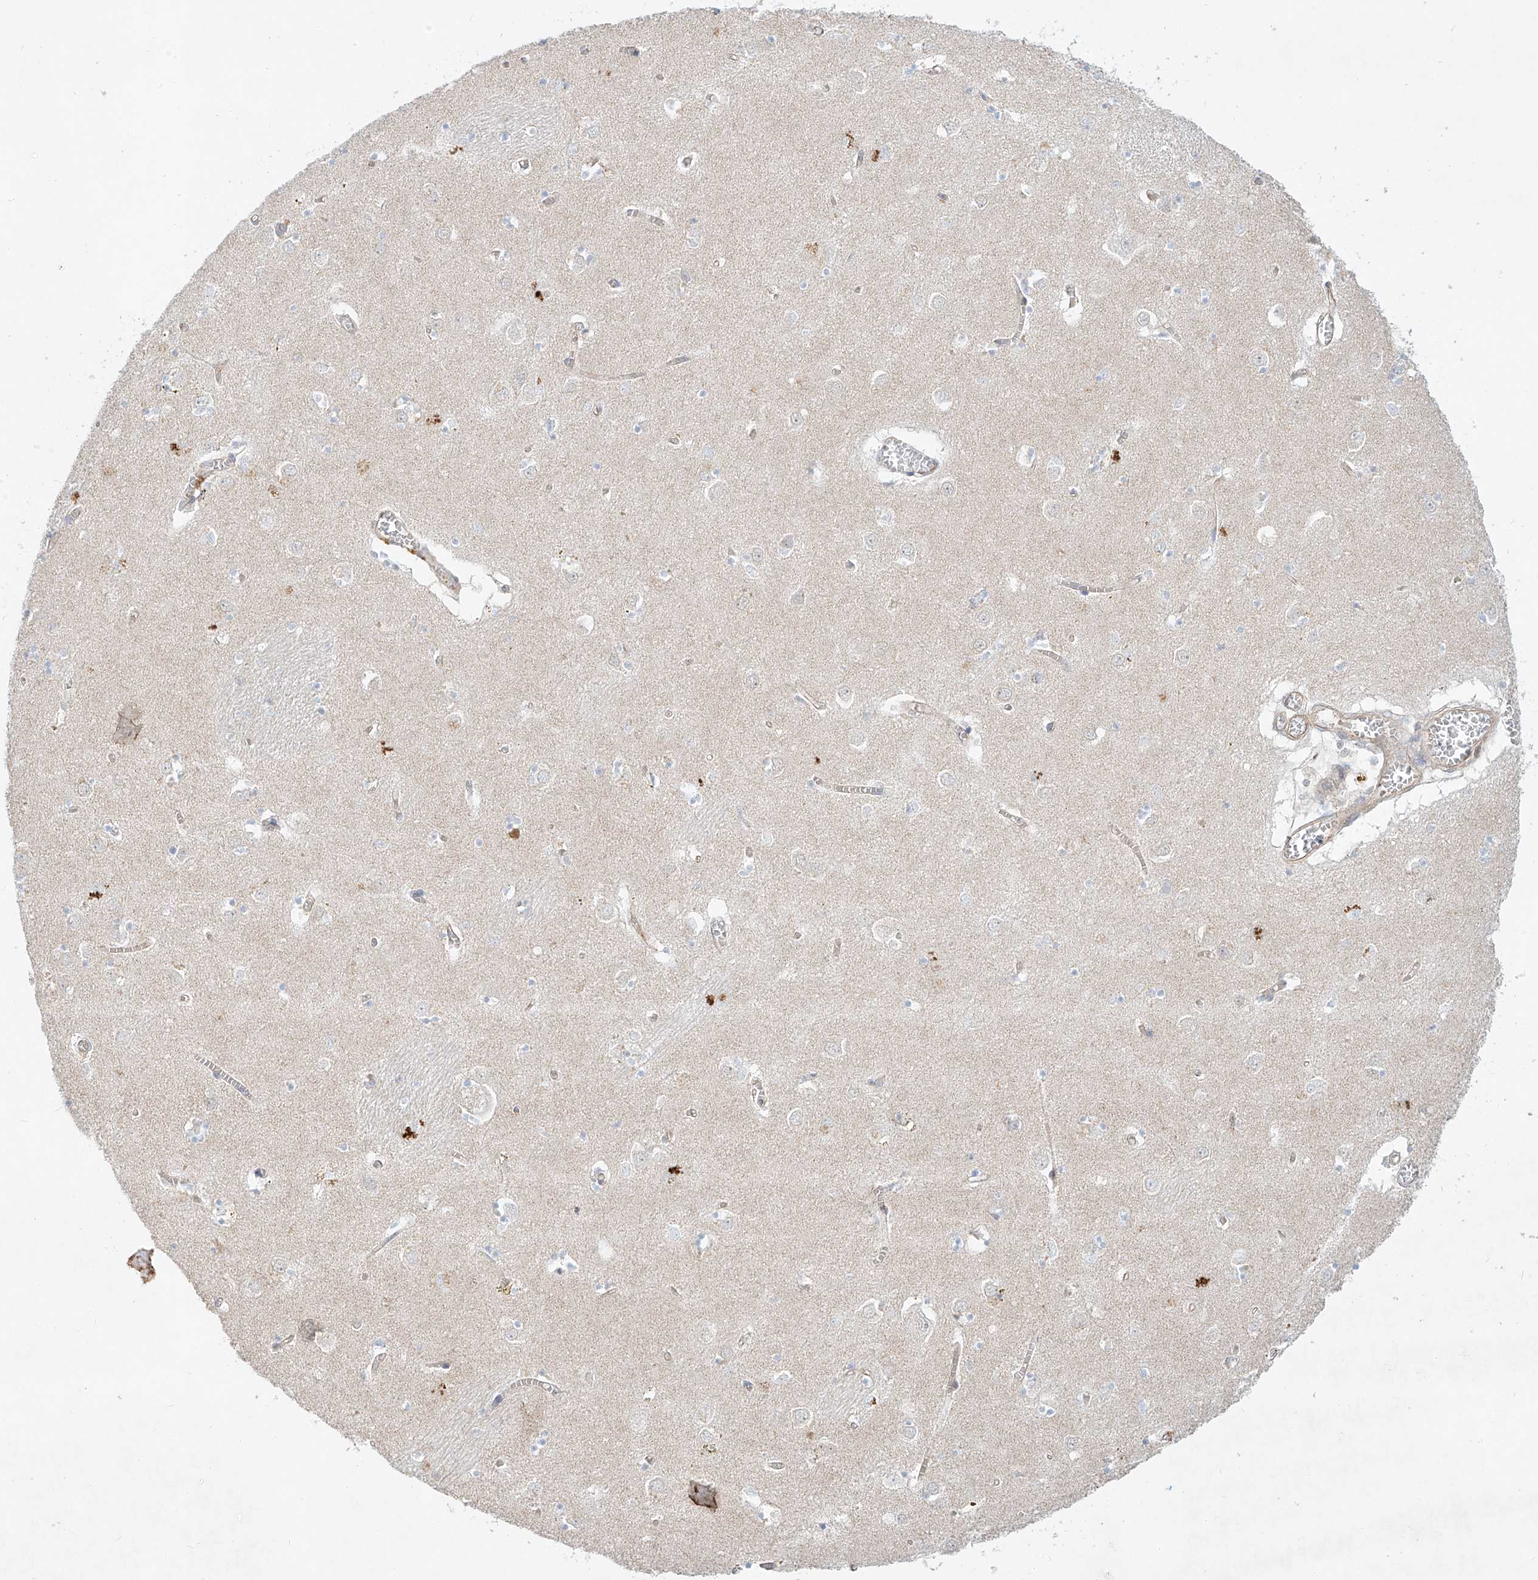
{"staining": {"intensity": "negative", "quantity": "none", "location": "none"}, "tissue": "caudate", "cell_type": "Glial cells", "image_type": "normal", "snomed": [{"axis": "morphology", "description": "Normal tissue, NOS"}, {"axis": "topography", "description": "Lateral ventricle wall"}], "caption": "A histopathology image of caudate stained for a protein displays no brown staining in glial cells.", "gene": "AJM1", "patient": {"sex": "male", "age": 70}}